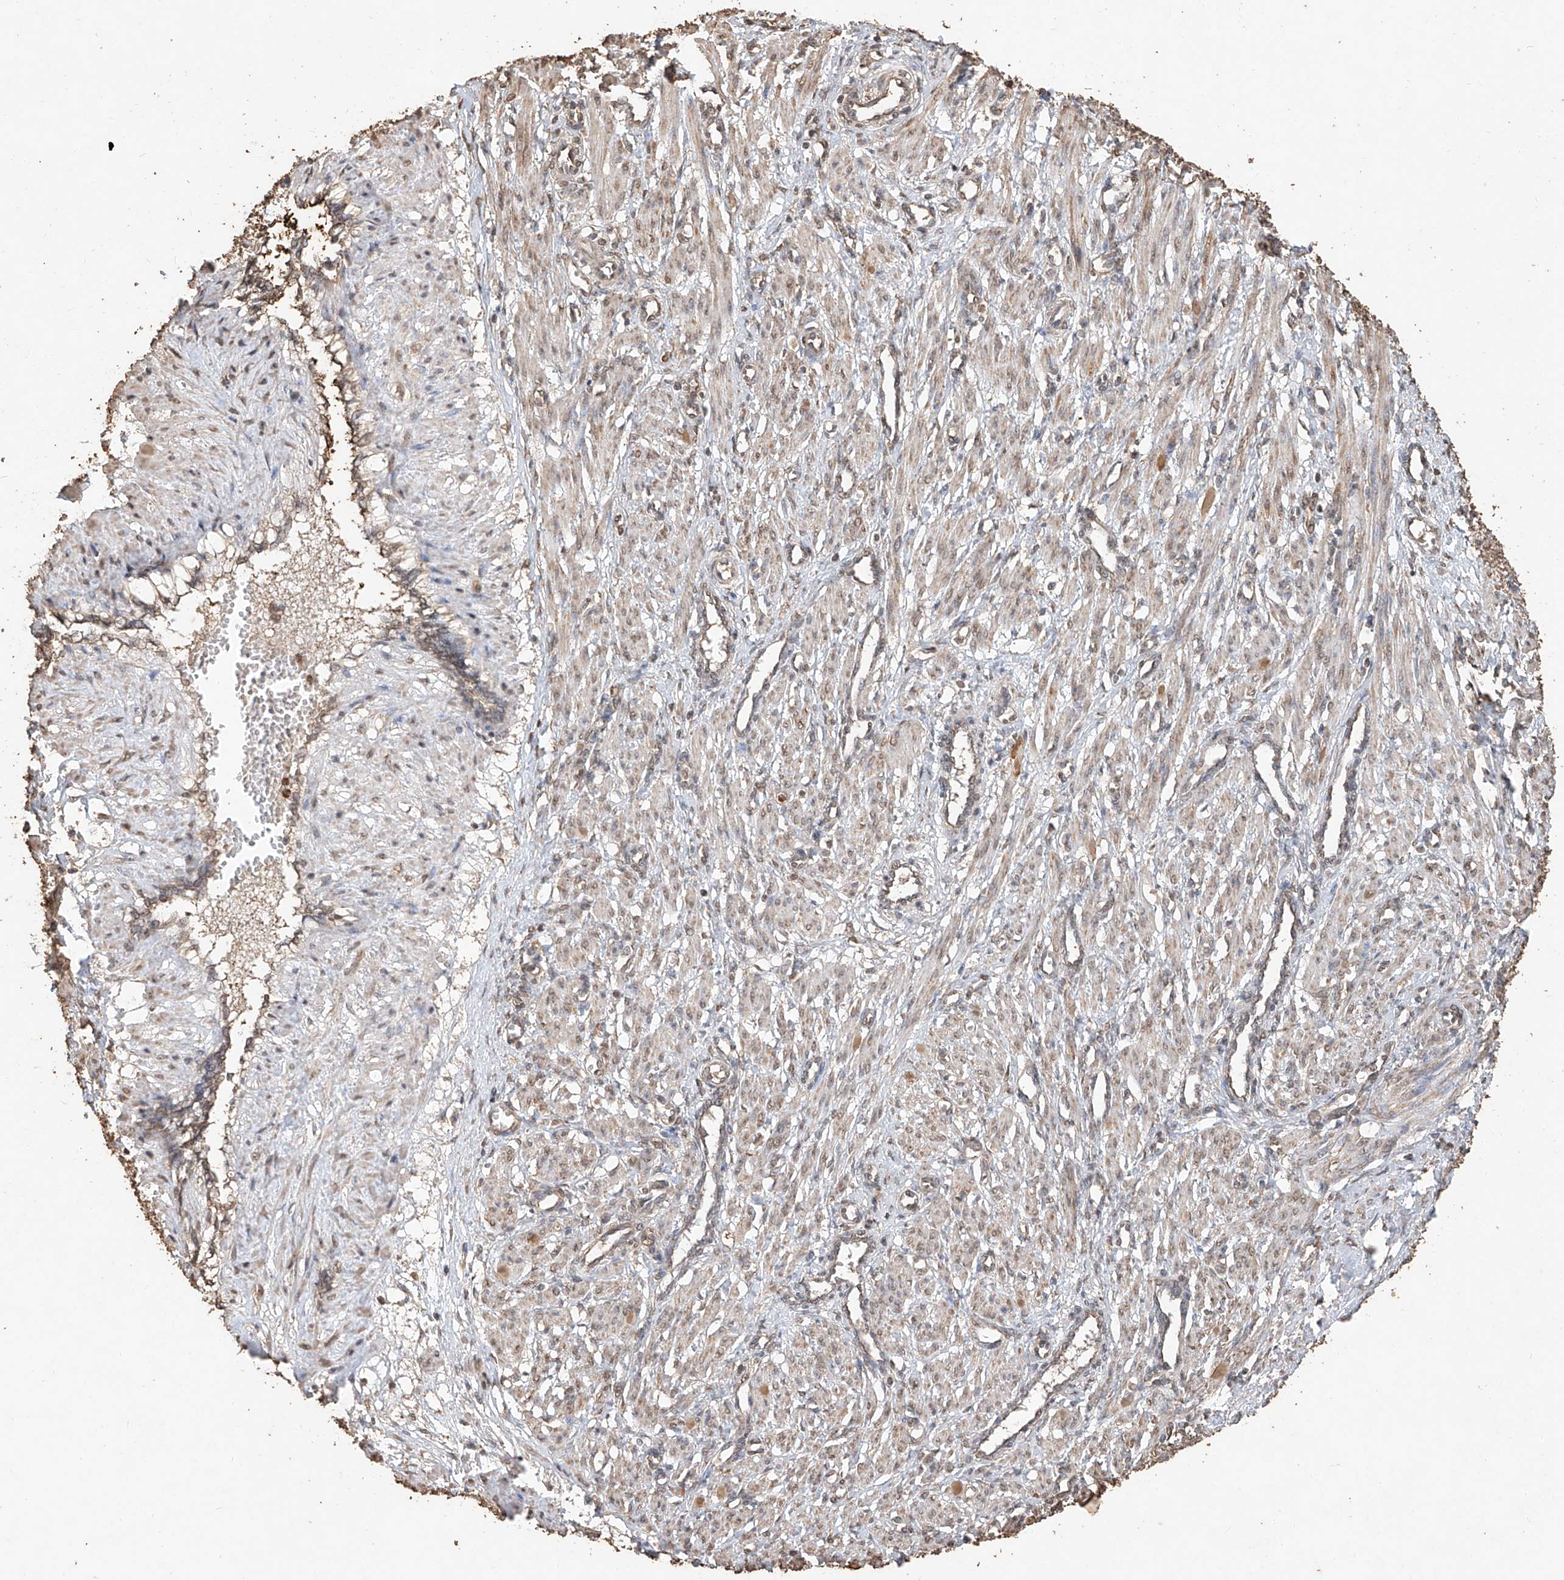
{"staining": {"intensity": "moderate", "quantity": "25%-75%", "location": "nuclear"}, "tissue": "smooth muscle", "cell_type": "Smooth muscle cells", "image_type": "normal", "snomed": [{"axis": "morphology", "description": "Normal tissue, NOS"}, {"axis": "topography", "description": "Endometrium"}], "caption": "Protein staining reveals moderate nuclear staining in about 25%-75% of smooth muscle cells in benign smooth muscle. The protein of interest is shown in brown color, while the nuclei are stained blue.", "gene": "ELOVL1", "patient": {"sex": "female", "age": 33}}